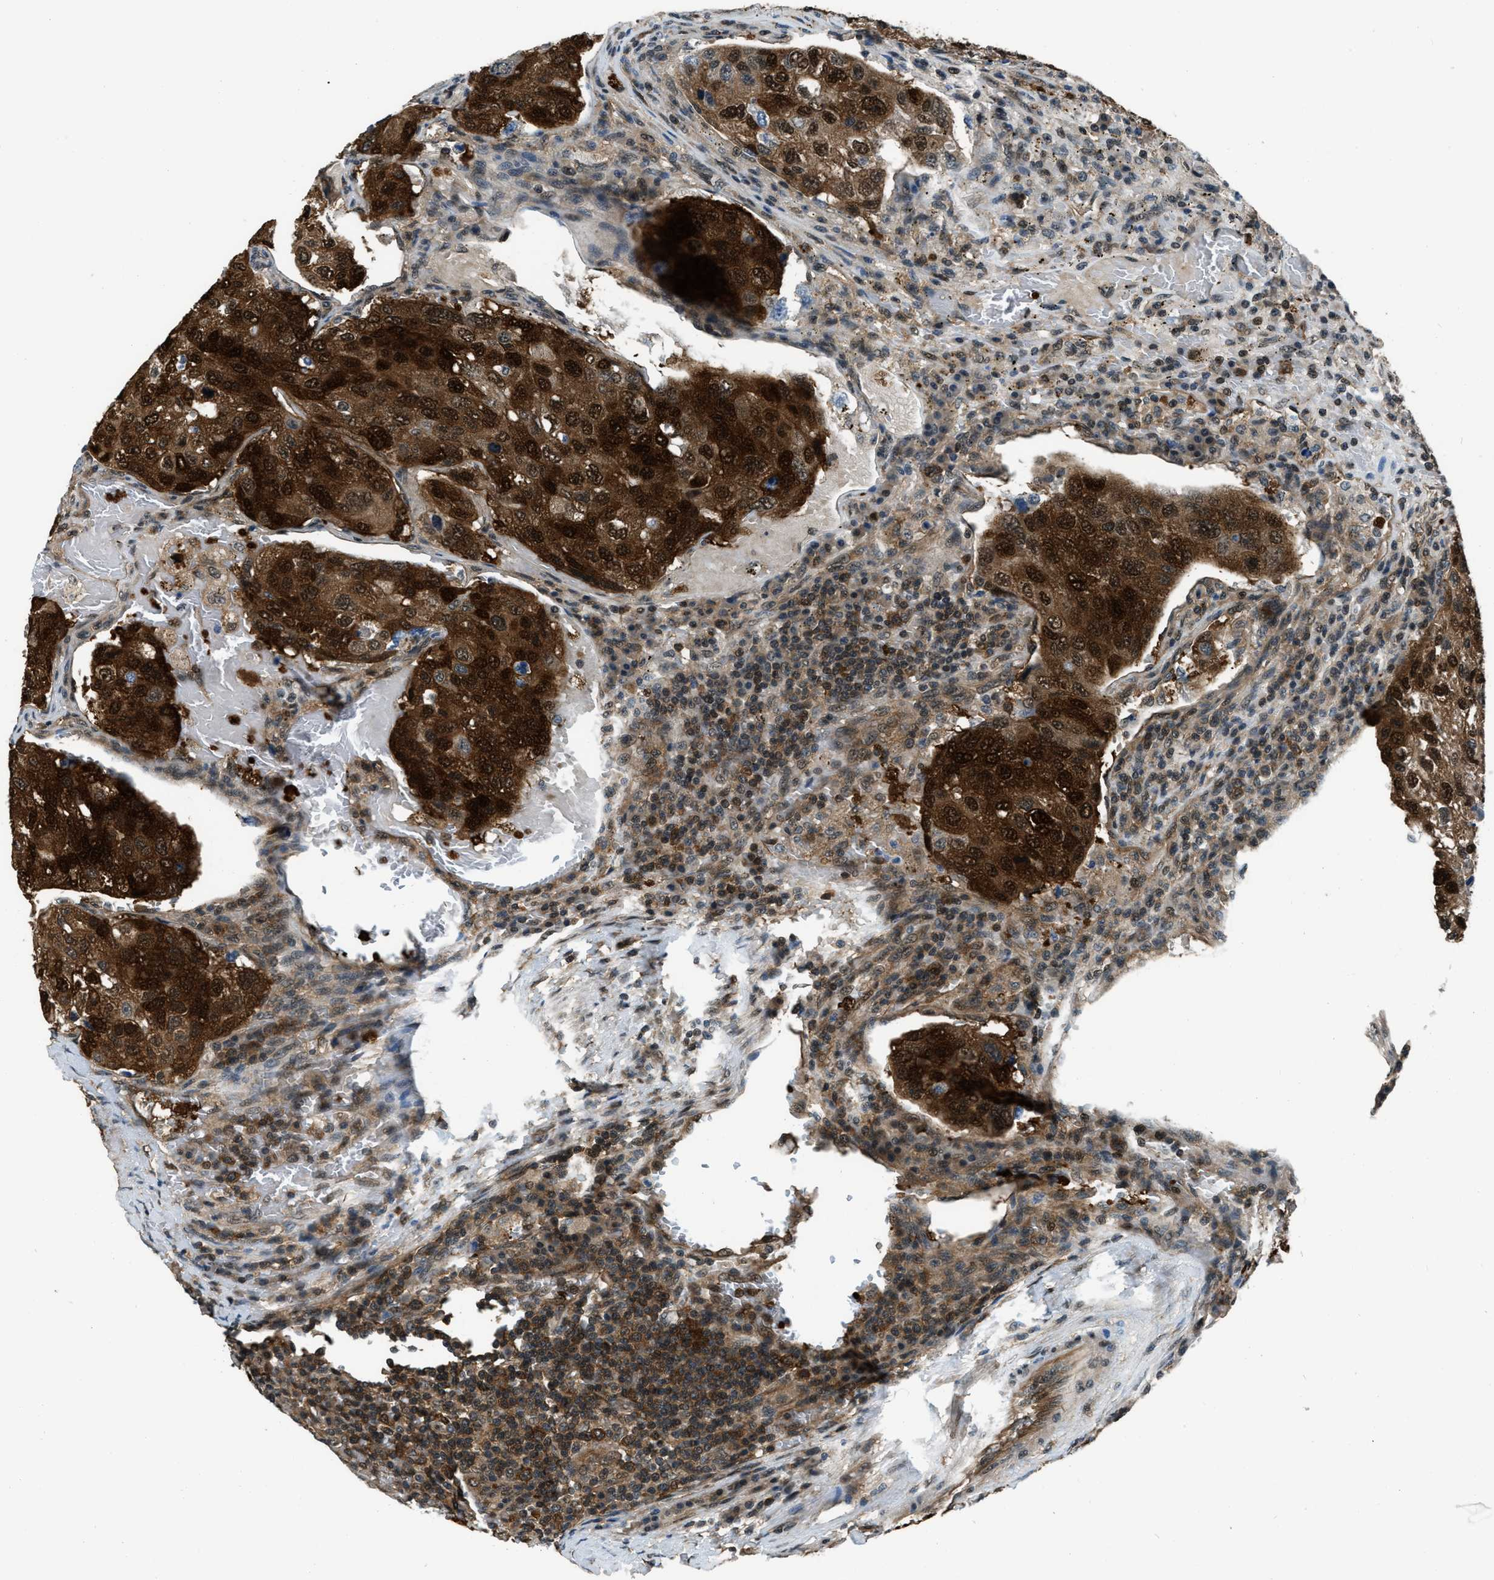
{"staining": {"intensity": "strong", "quantity": ">75%", "location": "cytoplasmic/membranous,nuclear"}, "tissue": "urothelial cancer", "cell_type": "Tumor cells", "image_type": "cancer", "snomed": [{"axis": "morphology", "description": "Urothelial carcinoma, High grade"}, {"axis": "topography", "description": "Lymph node"}, {"axis": "topography", "description": "Urinary bladder"}], "caption": "Tumor cells reveal strong cytoplasmic/membranous and nuclear staining in approximately >75% of cells in urothelial cancer.", "gene": "NUDCD3", "patient": {"sex": "male", "age": 51}}